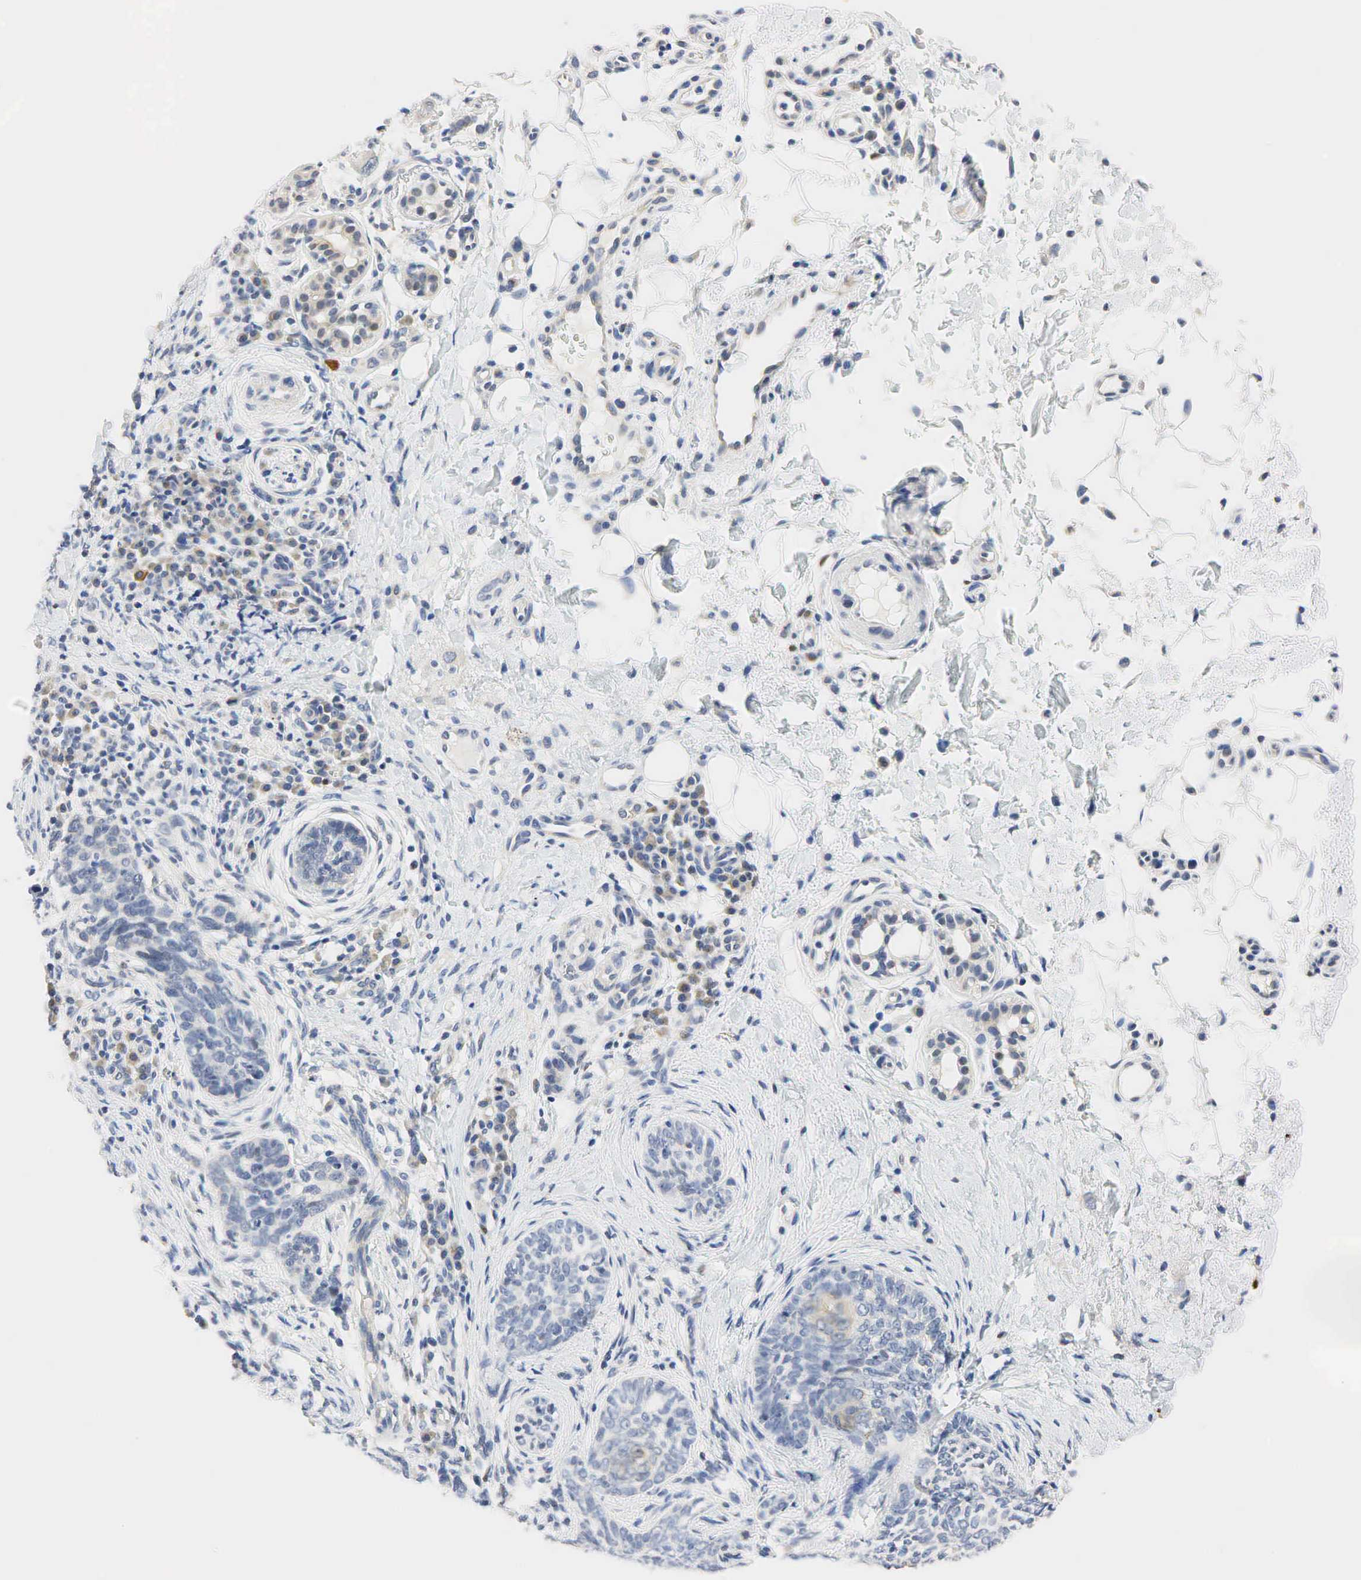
{"staining": {"intensity": "weak", "quantity": "<25%", "location": "cytoplasmic/membranous"}, "tissue": "skin cancer", "cell_type": "Tumor cells", "image_type": "cancer", "snomed": [{"axis": "morphology", "description": "Basal cell carcinoma"}, {"axis": "topography", "description": "Skin"}], "caption": "Immunohistochemistry histopathology image of human skin basal cell carcinoma stained for a protein (brown), which exhibits no positivity in tumor cells. (DAB IHC visualized using brightfield microscopy, high magnification).", "gene": "PGR", "patient": {"sex": "male", "age": 89}}